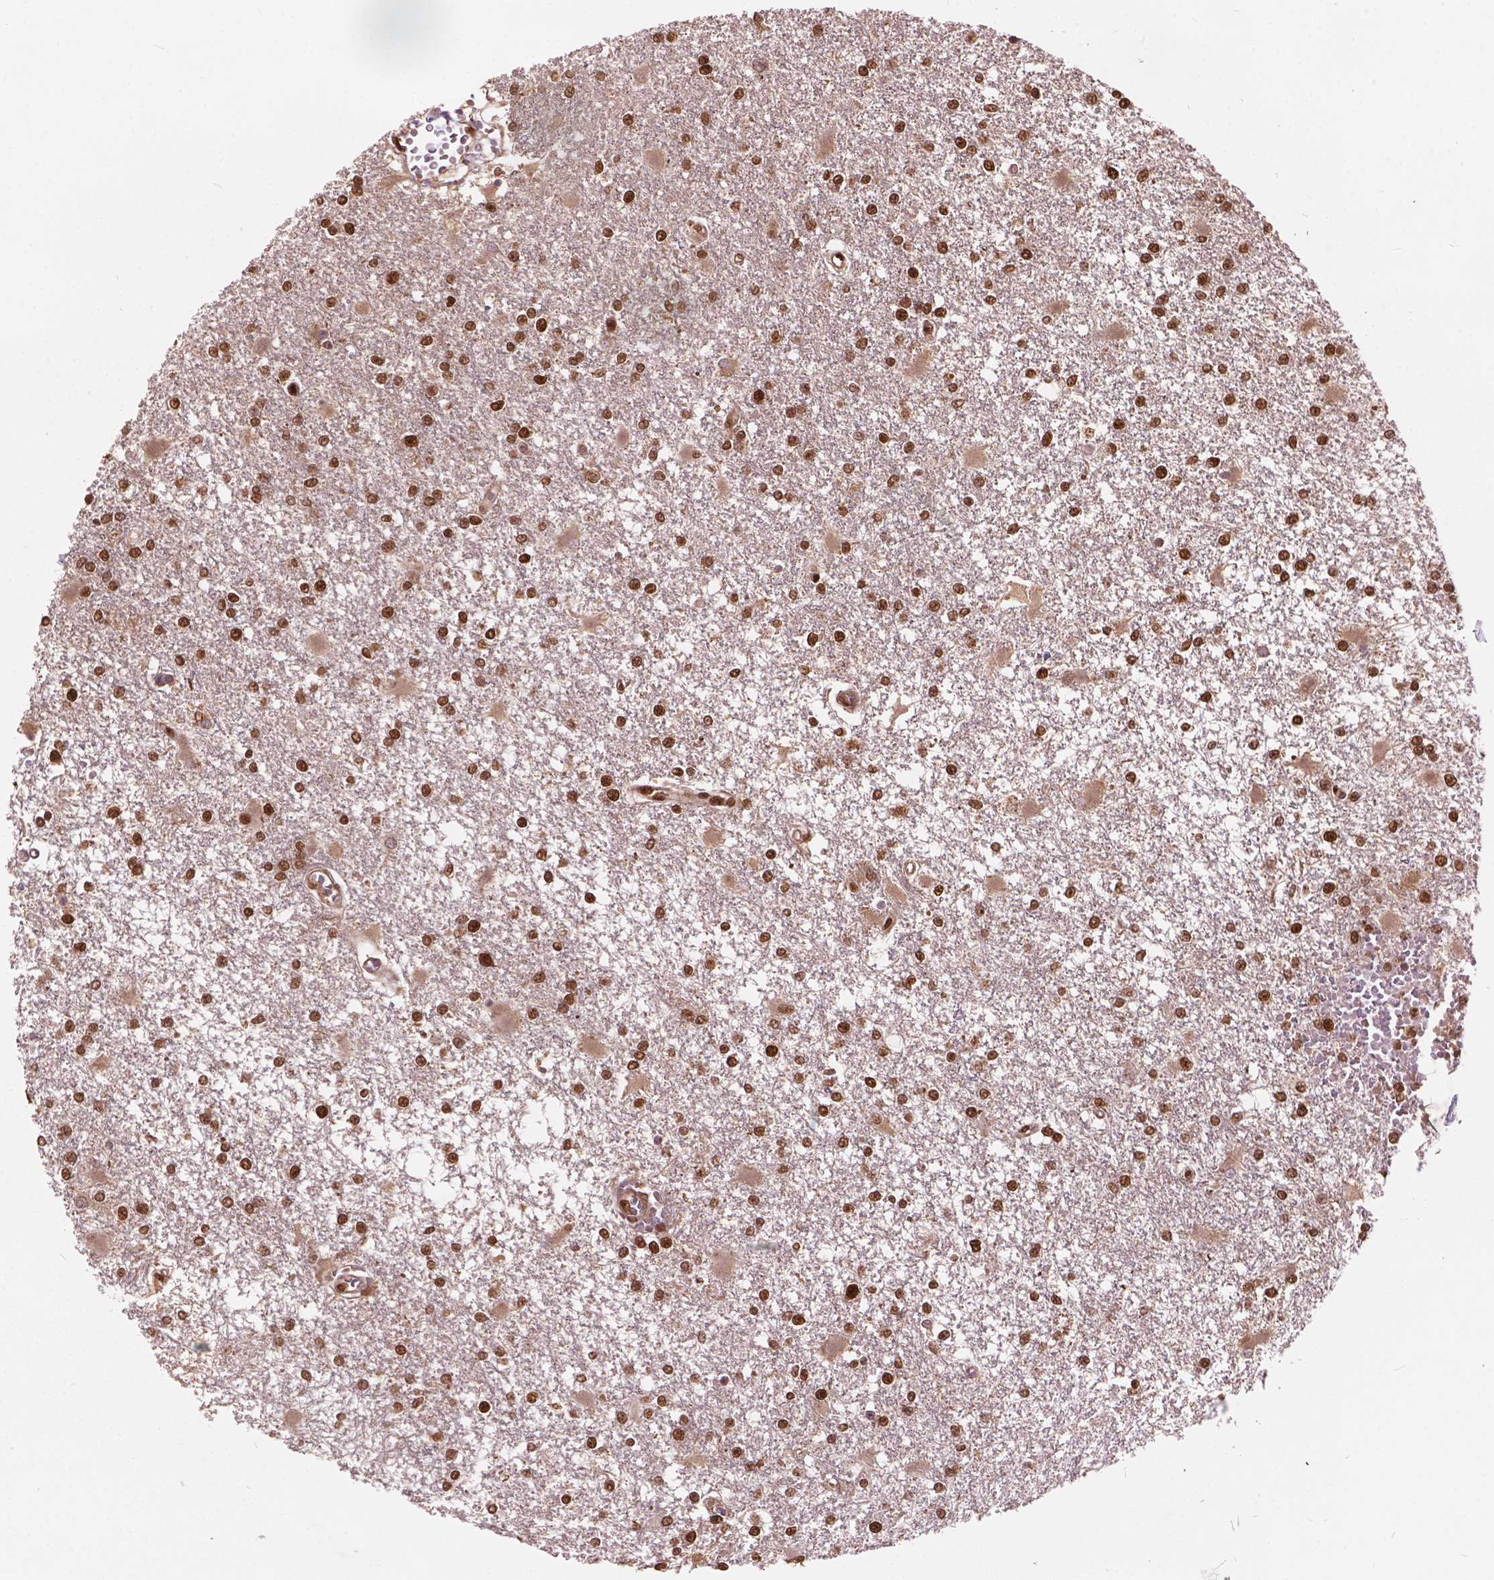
{"staining": {"intensity": "moderate", "quantity": ">75%", "location": "nuclear"}, "tissue": "glioma", "cell_type": "Tumor cells", "image_type": "cancer", "snomed": [{"axis": "morphology", "description": "Glioma, malignant, High grade"}, {"axis": "topography", "description": "Cerebral cortex"}], "caption": "Glioma tissue displays moderate nuclear staining in approximately >75% of tumor cells", "gene": "ANP32B", "patient": {"sex": "male", "age": 79}}